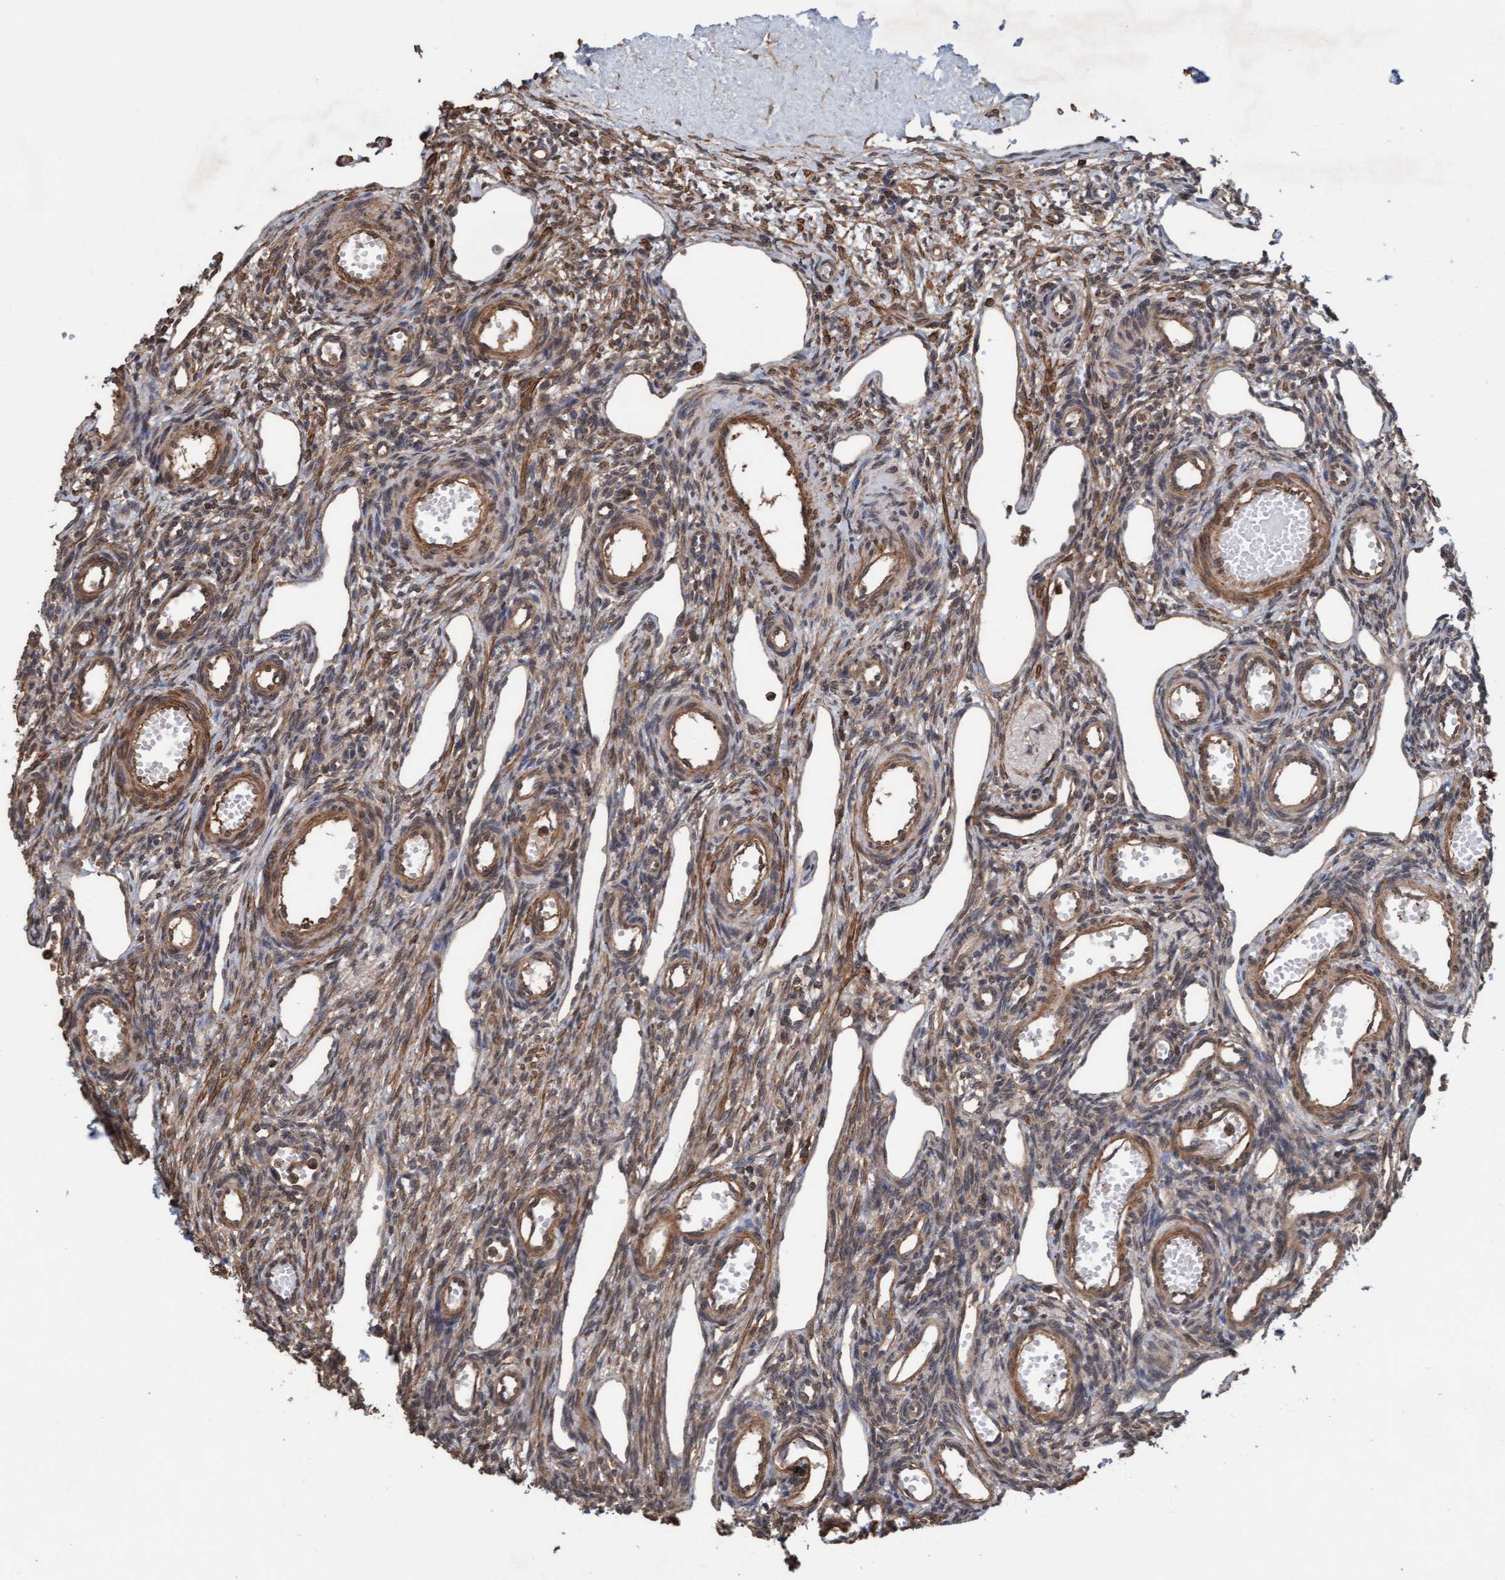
{"staining": {"intensity": "weak", "quantity": ">75%", "location": "cytoplasmic/membranous"}, "tissue": "ovary", "cell_type": "Ovarian stroma cells", "image_type": "normal", "snomed": [{"axis": "morphology", "description": "Normal tissue, NOS"}, {"axis": "topography", "description": "Ovary"}], "caption": "The histopathology image exhibits immunohistochemical staining of unremarkable ovary. There is weak cytoplasmic/membranous staining is appreciated in about >75% of ovarian stroma cells. (Stains: DAB in brown, nuclei in blue, Microscopy: brightfield microscopy at high magnification).", "gene": "FXR2", "patient": {"sex": "female", "age": 33}}